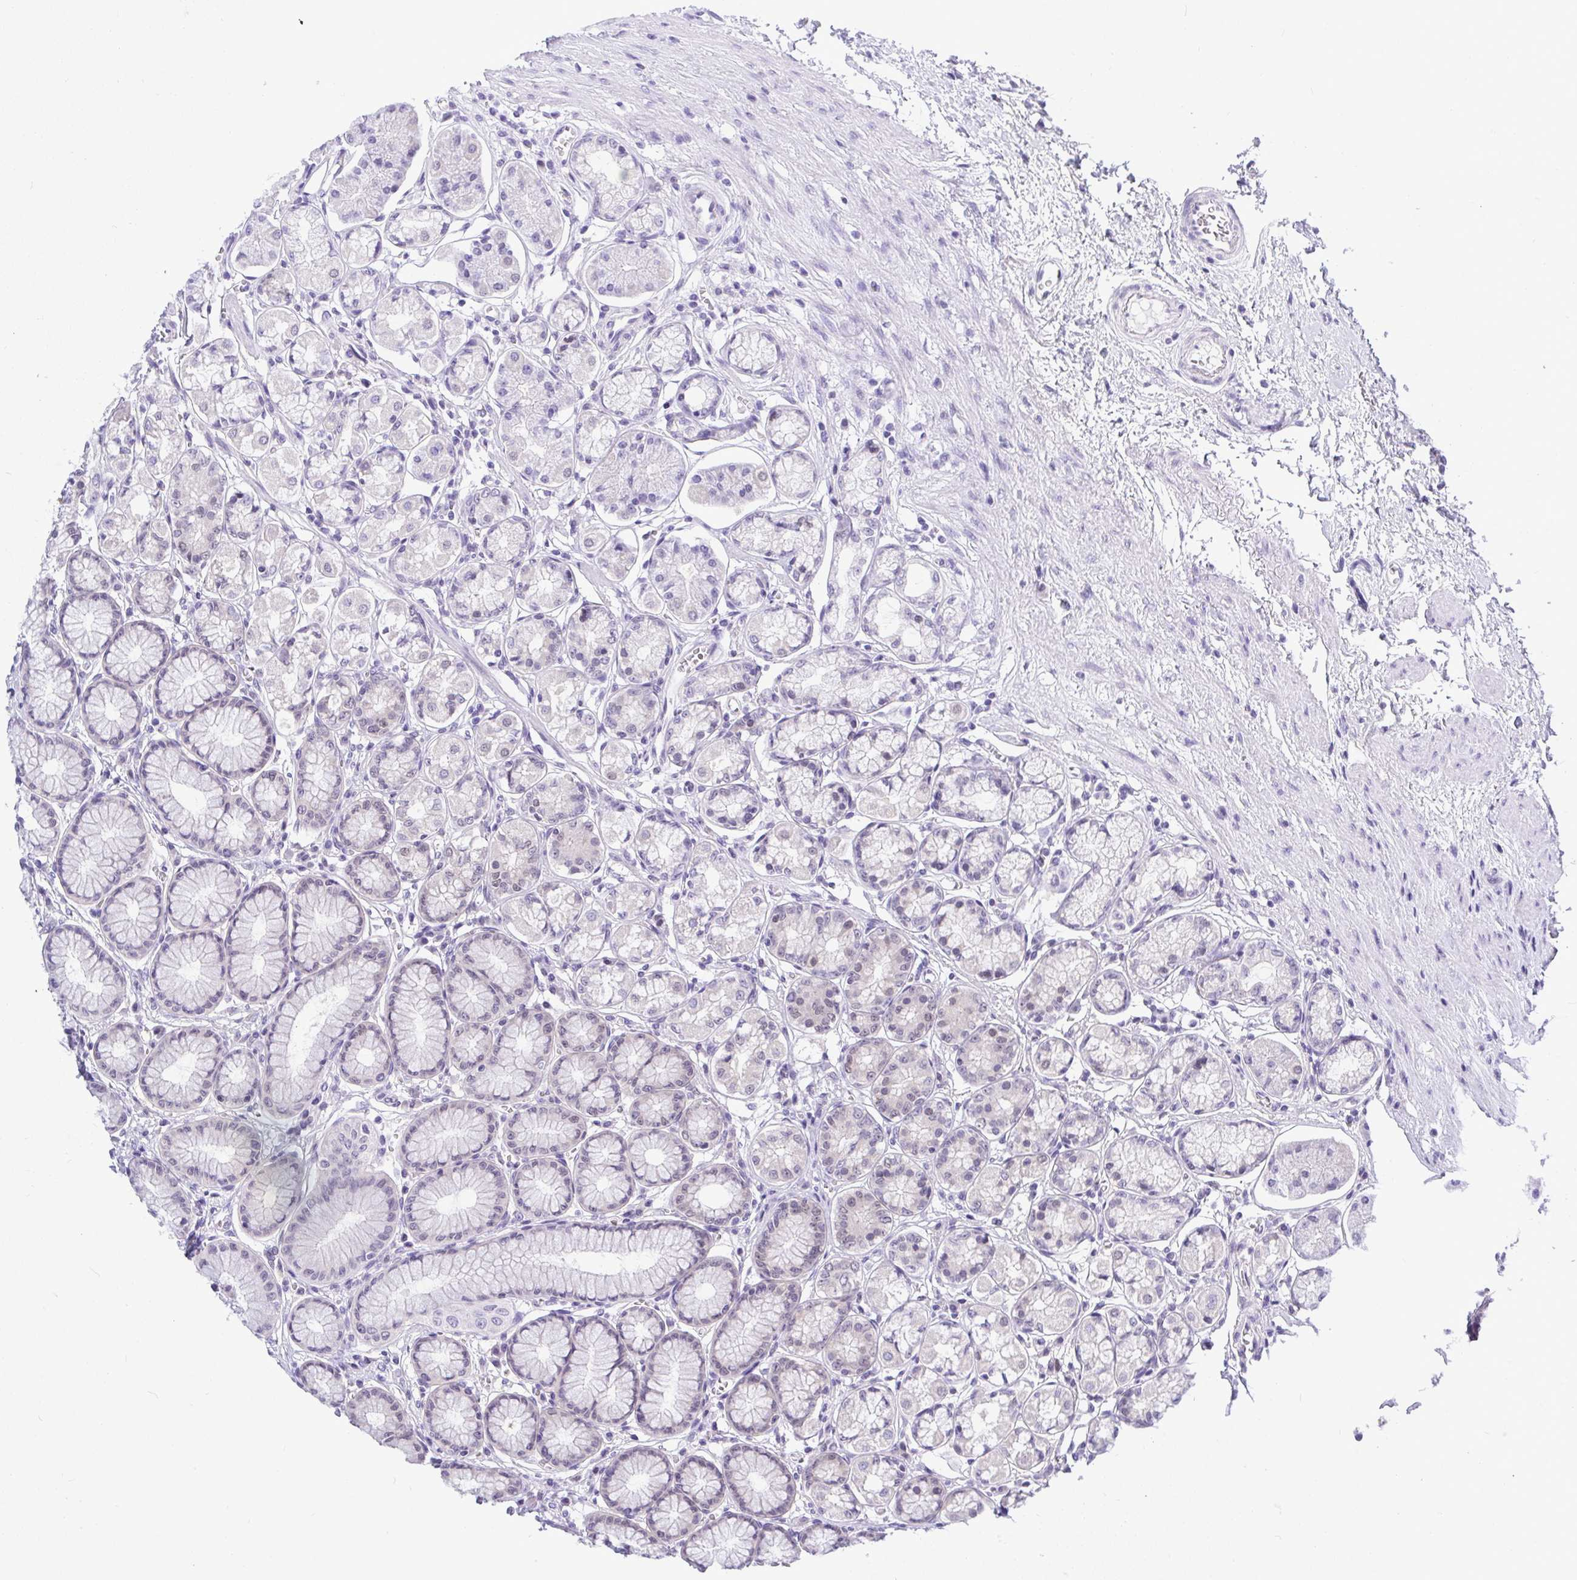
{"staining": {"intensity": "weak", "quantity": "<25%", "location": "nuclear"}, "tissue": "stomach", "cell_type": "Glandular cells", "image_type": "normal", "snomed": [{"axis": "morphology", "description": "Normal tissue, NOS"}, {"axis": "topography", "description": "Stomach"}, {"axis": "topography", "description": "Stomach, lower"}], "caption": "Immunohistochemical staining of benign stomach demonstrates no significant positivity in glandular cells. (Immunohistochemistry, brightfield microscopy, high magnification).", "gene": "THOP1", "patient": {"sex": "male", "age": 76}}